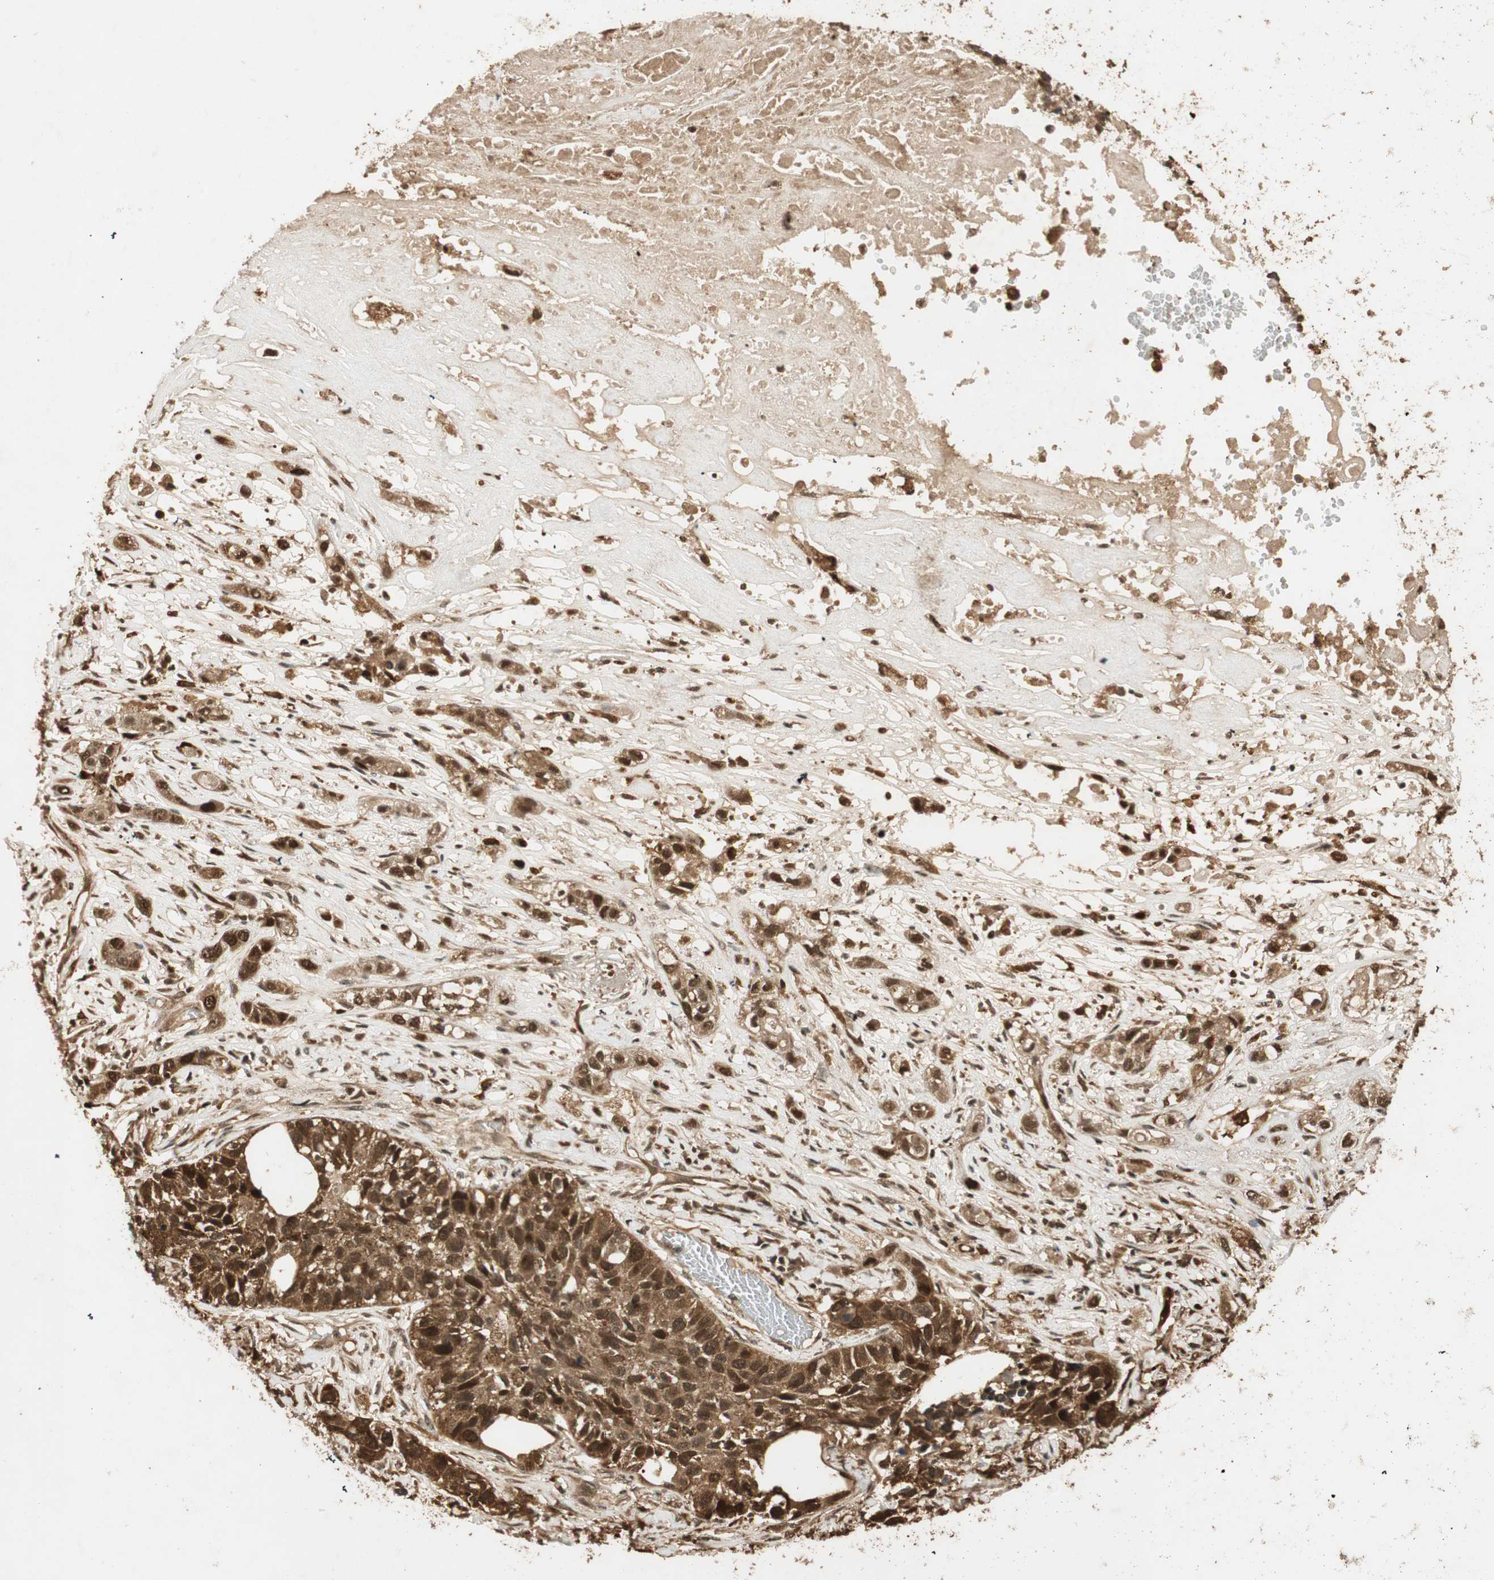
{"staining": {"intensity": "strong", "quantity": ">75%", "location": "cytoplasmic/membranous,nuclear"}, "tissue": "lung cancer", "cell_type": "Tumor cells", "image_type": "cancer", "snomed": [{"axis": "morphology", "description": "Squamous cell carcinoma, NOS"}, {"axis": "topography", "description": "Lung"}], "caption": "Strong cytoplasmic/membranous and nuclear expression is seen in about >75% of tumor cells in squamous cell carcinoma (lung).", "gene": "RPA3", "patient": {"sex": "male", "age": 71}}